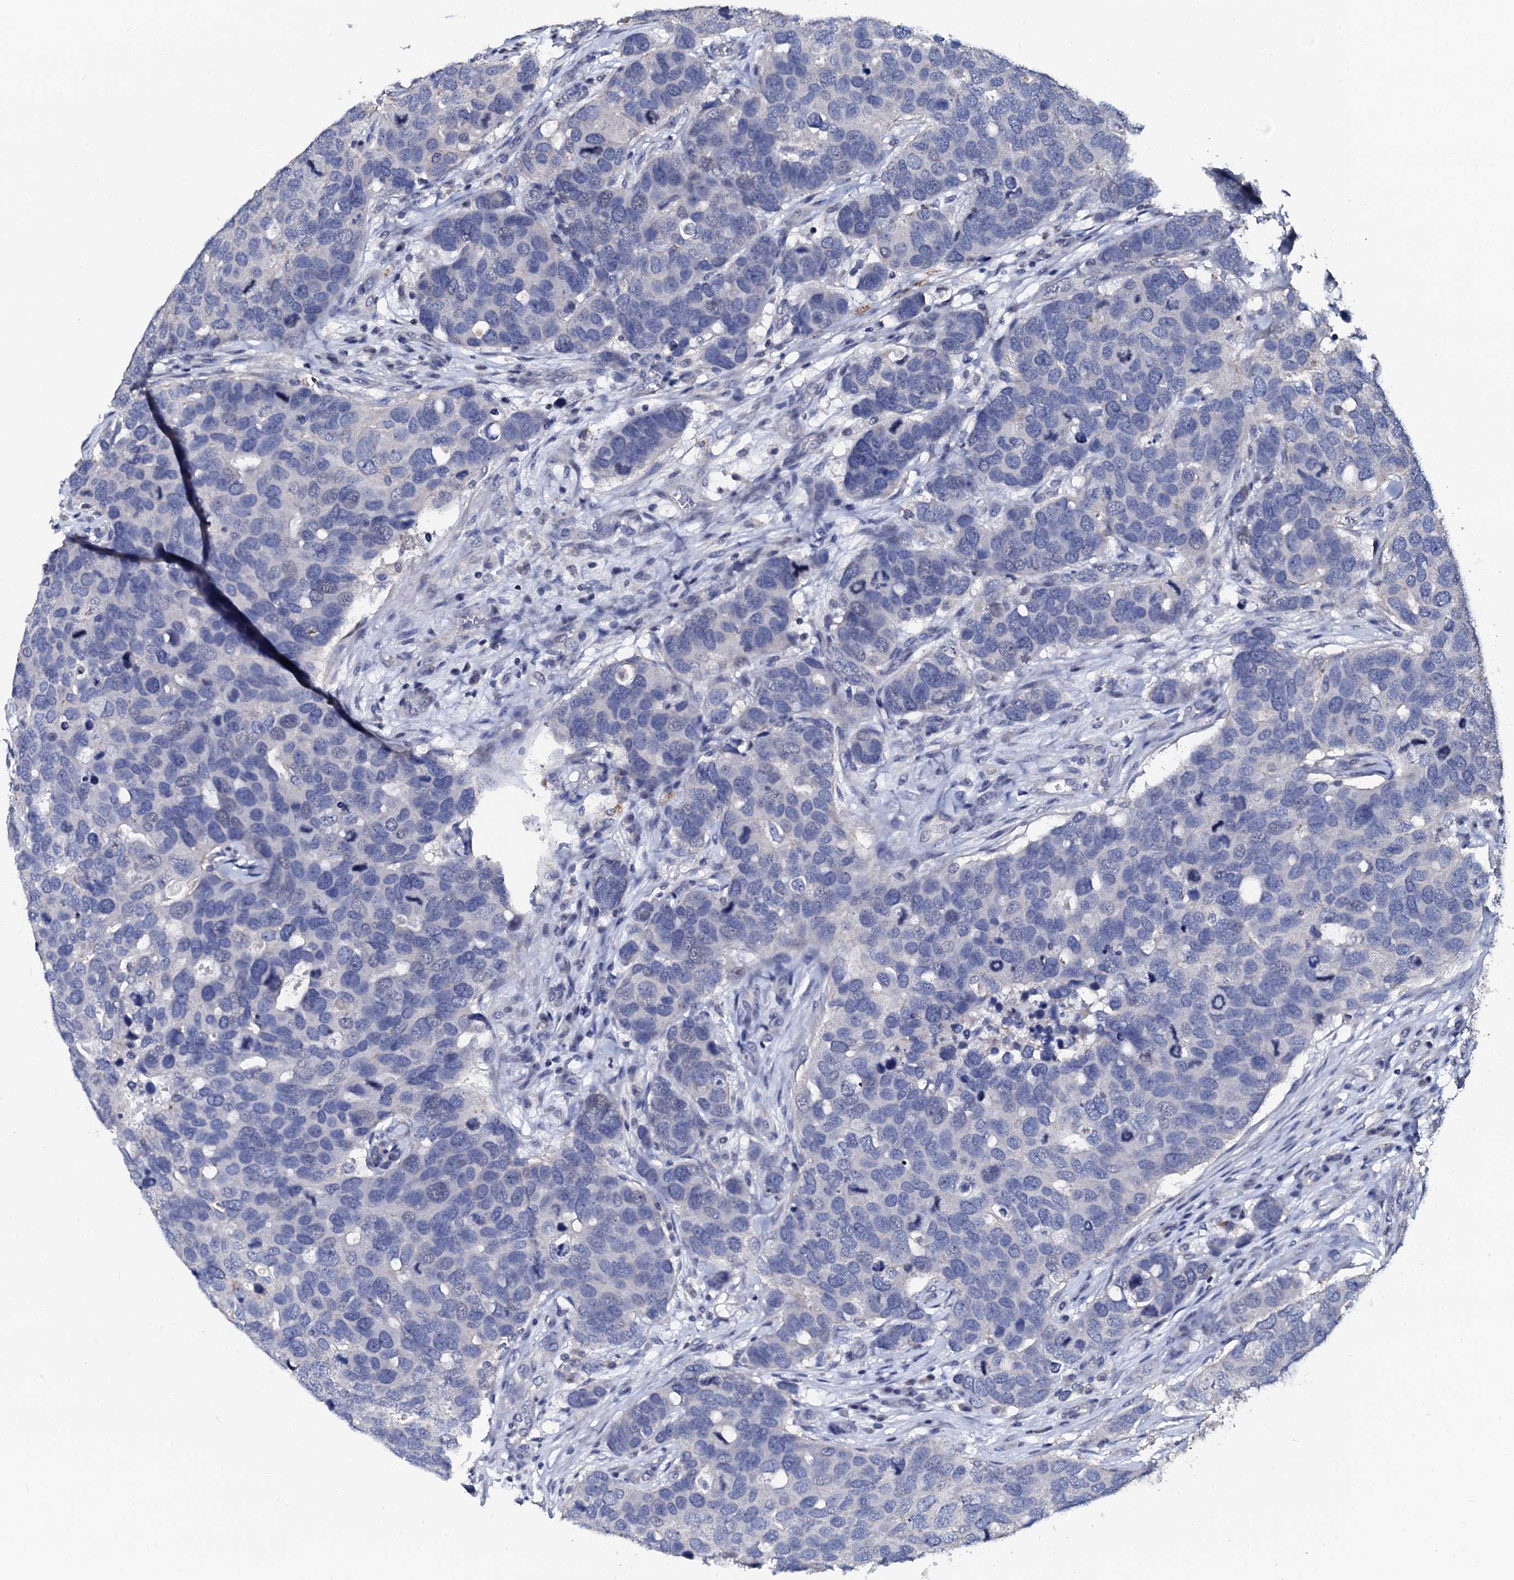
{"staining": {"intensity": "negative", "quantity": "none", "location": "none"}, "tissue": "breast cancer", "cell_type": "Tumor cells", "image_type": "cancer", "snomed": [{"axis": "morphology", "description": "Duct carcinoma"}, {"axis": "topography", "description": "Breast"}], "caption": "The image demonstrates no significant positivity in tumor cells of breast cancer (infiltrating ductal carcinoma).", "gene": "SLC37A4", "patient": {"sex": "female", "age": 83}}